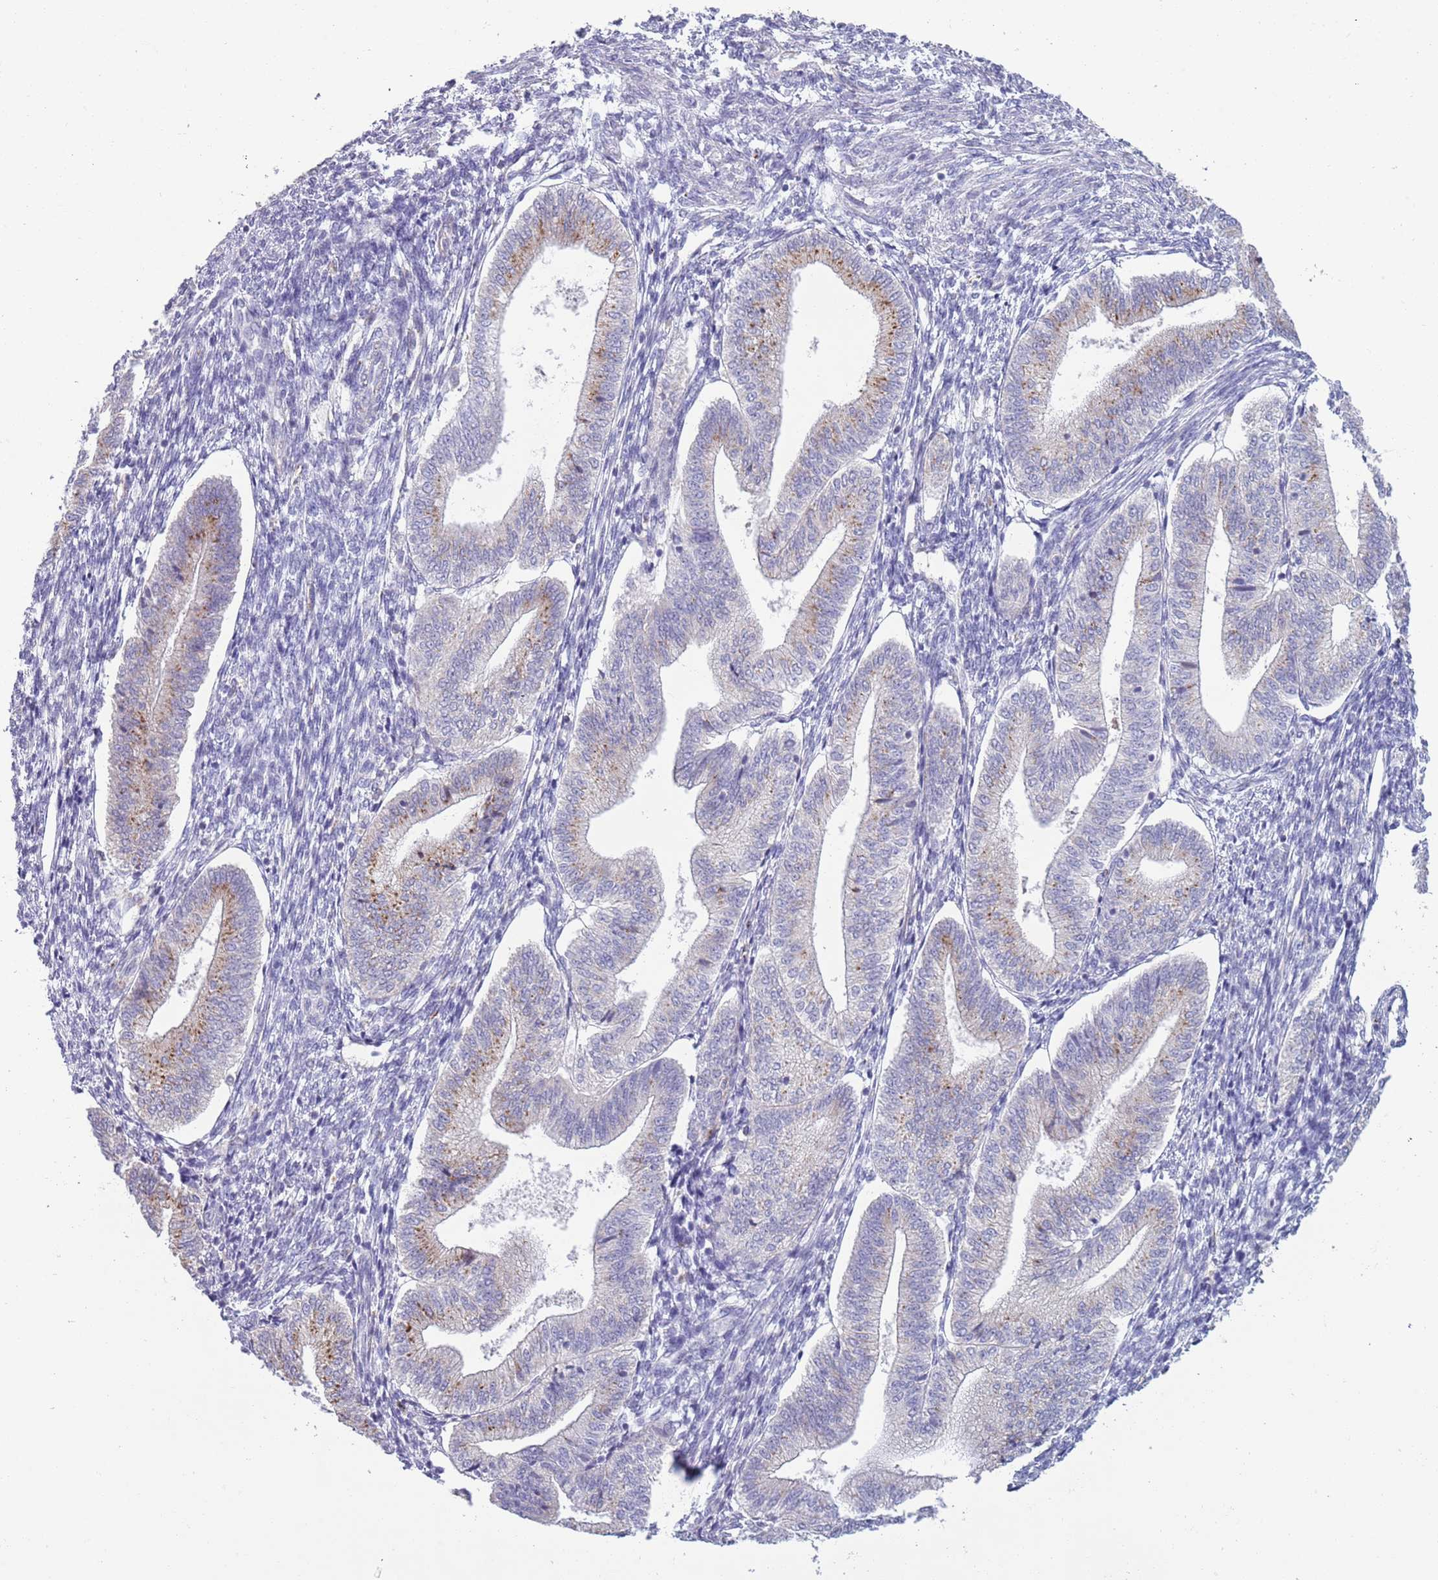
{"staining": {"intensity": "negative", "quantity": "none", "location": "none"}, "tissue": "endometrium", "cell_type": "Cells in endometrial stroma", "image_type": "normal", "snomed": [{"axis": "morphology", "description": "Normal tissue, NOS"}, {"axis": "topography", "description": "Endometrium"}], "caption": "The image shows no significant positivity in cells in endometrial stroma of endometrium. The staining was performed using DAB to visualize the protein expression in brown, while the nuclei were stained in blue with hematoxylin (Magnification: 20x).", "gene": "ACSBG1", "patient": {"sex": "female", "age": 34}}